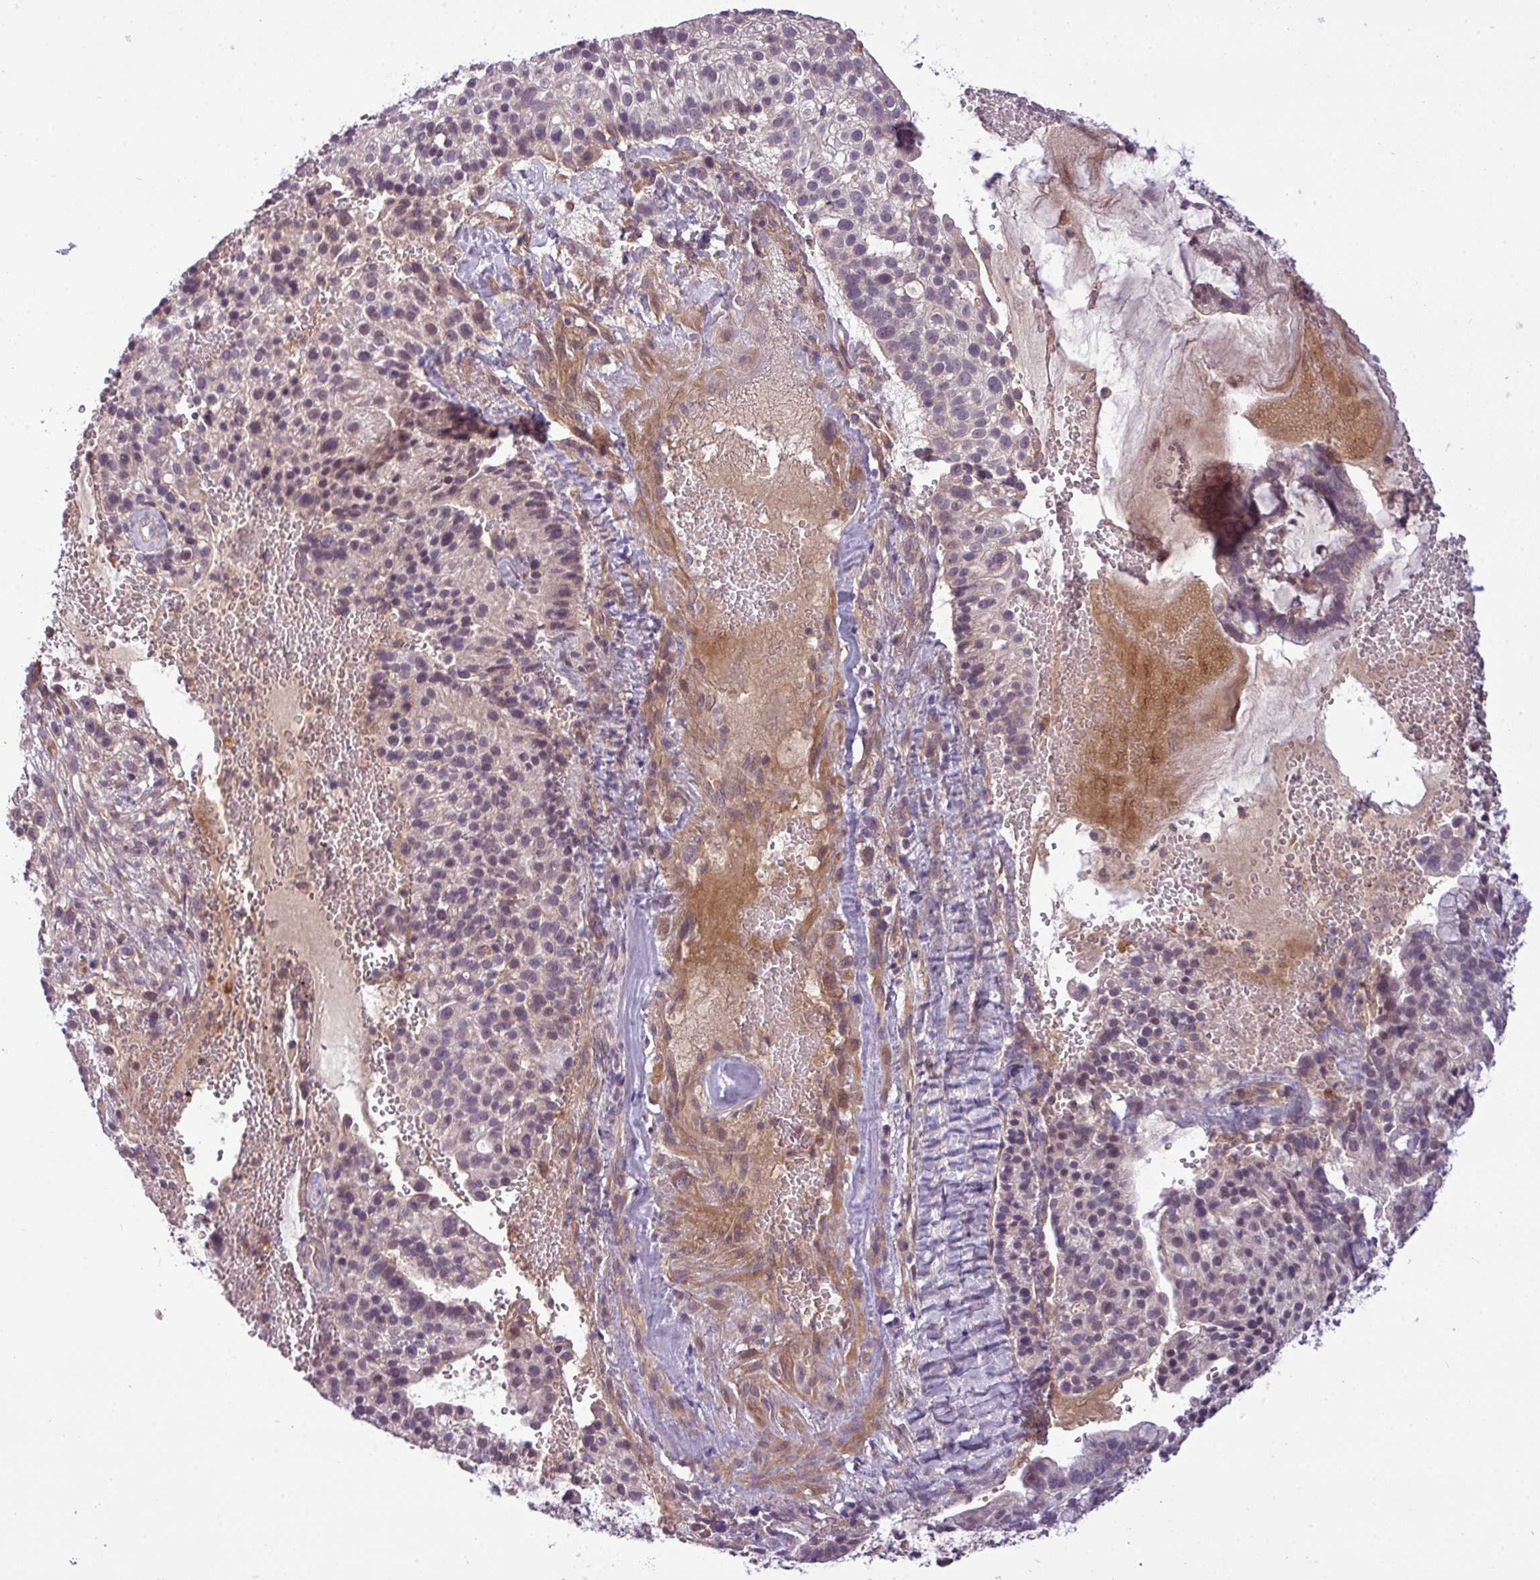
{"staining": {"intensity": "weak", "quantity": "25%-75%", "location": "cytoplasmic/membranous,nuclear"}, "tissue": "cervical cancer", "cell_type": "Tumor cells", "image_type": "cancer", "snomed": [{"axis": "morphology", "description": "Adenocarcinoma, NOS"}, {"axis": "topography", "description": "Cervix"}], "caption": "Immunohistochemical staining of human adenocarcinoma (cervical) demonstrates weak cytoplasmic/membranous and nuclear protein expression in approximately 25%-75% of tumor cells. The staining was performed using DAB, with brown indicating positive protein expression. Nuclei are stained blue with hematoxylin.", "gene": "ZNF35", "patient": {"sex": "female", "age": 41}}